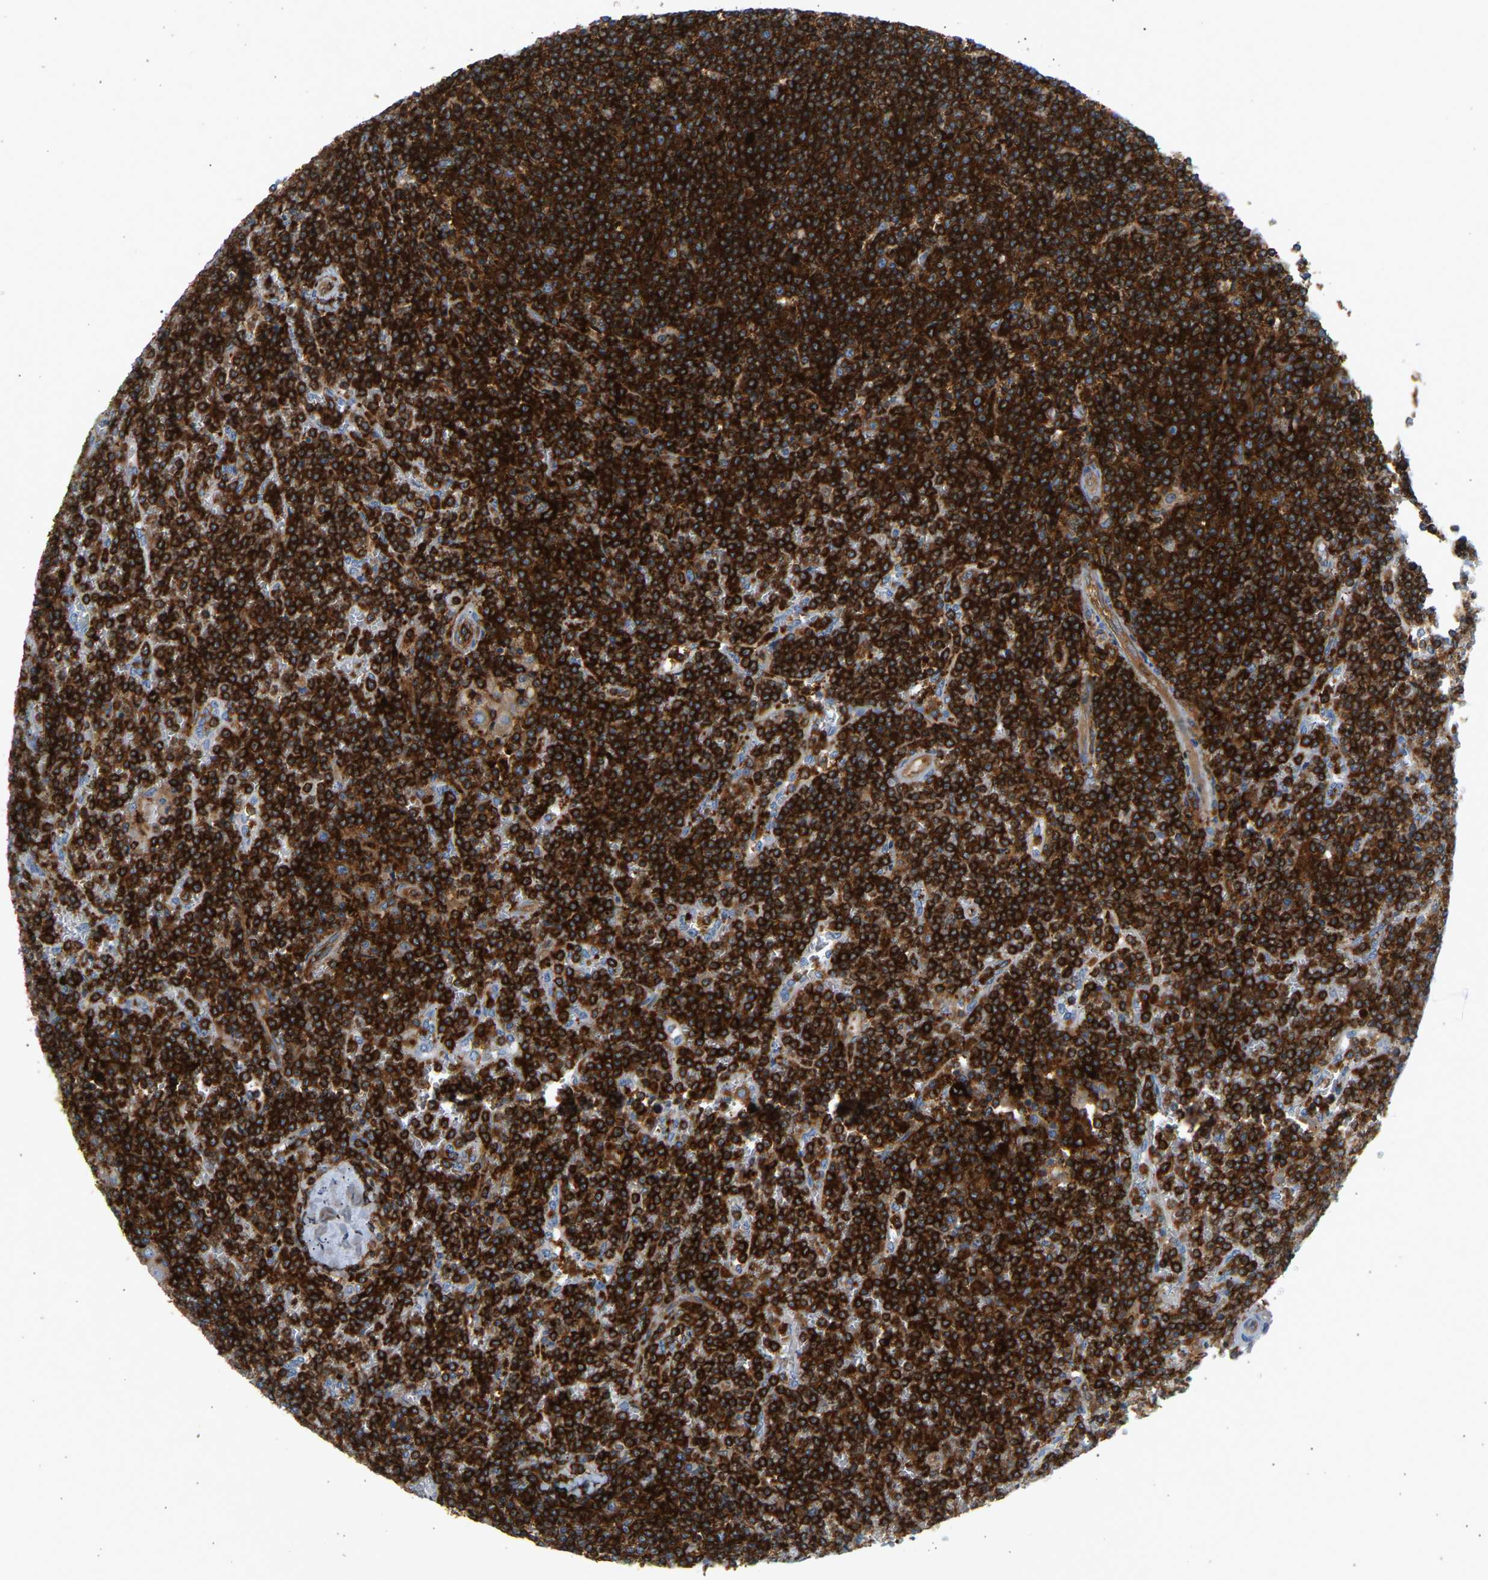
{"staining": {"intensity": "strong", "quantity": ">75%", "location": "cytoplasmic/membranous"}, "tissue": "lymphoma", "cell_type": "Tumor cells", "image_type": "cancer", "snomed": [{"axis": "morphology", "description": "Malignant lymphoma, non-Hodgkin's type, Low grade"}, {"axis": "topography", "description": "Spleen"}], "caption": "Tumor cells demonstrate high levels of strong cytoplasmic/membranous staining in about >75% of cells in low-grade malignant lymphoma, non-Hodgkin's type. Nuclei are stained in blue.", "gene": "FNBP1", "patient": {"sex": "female", "age": 19}}